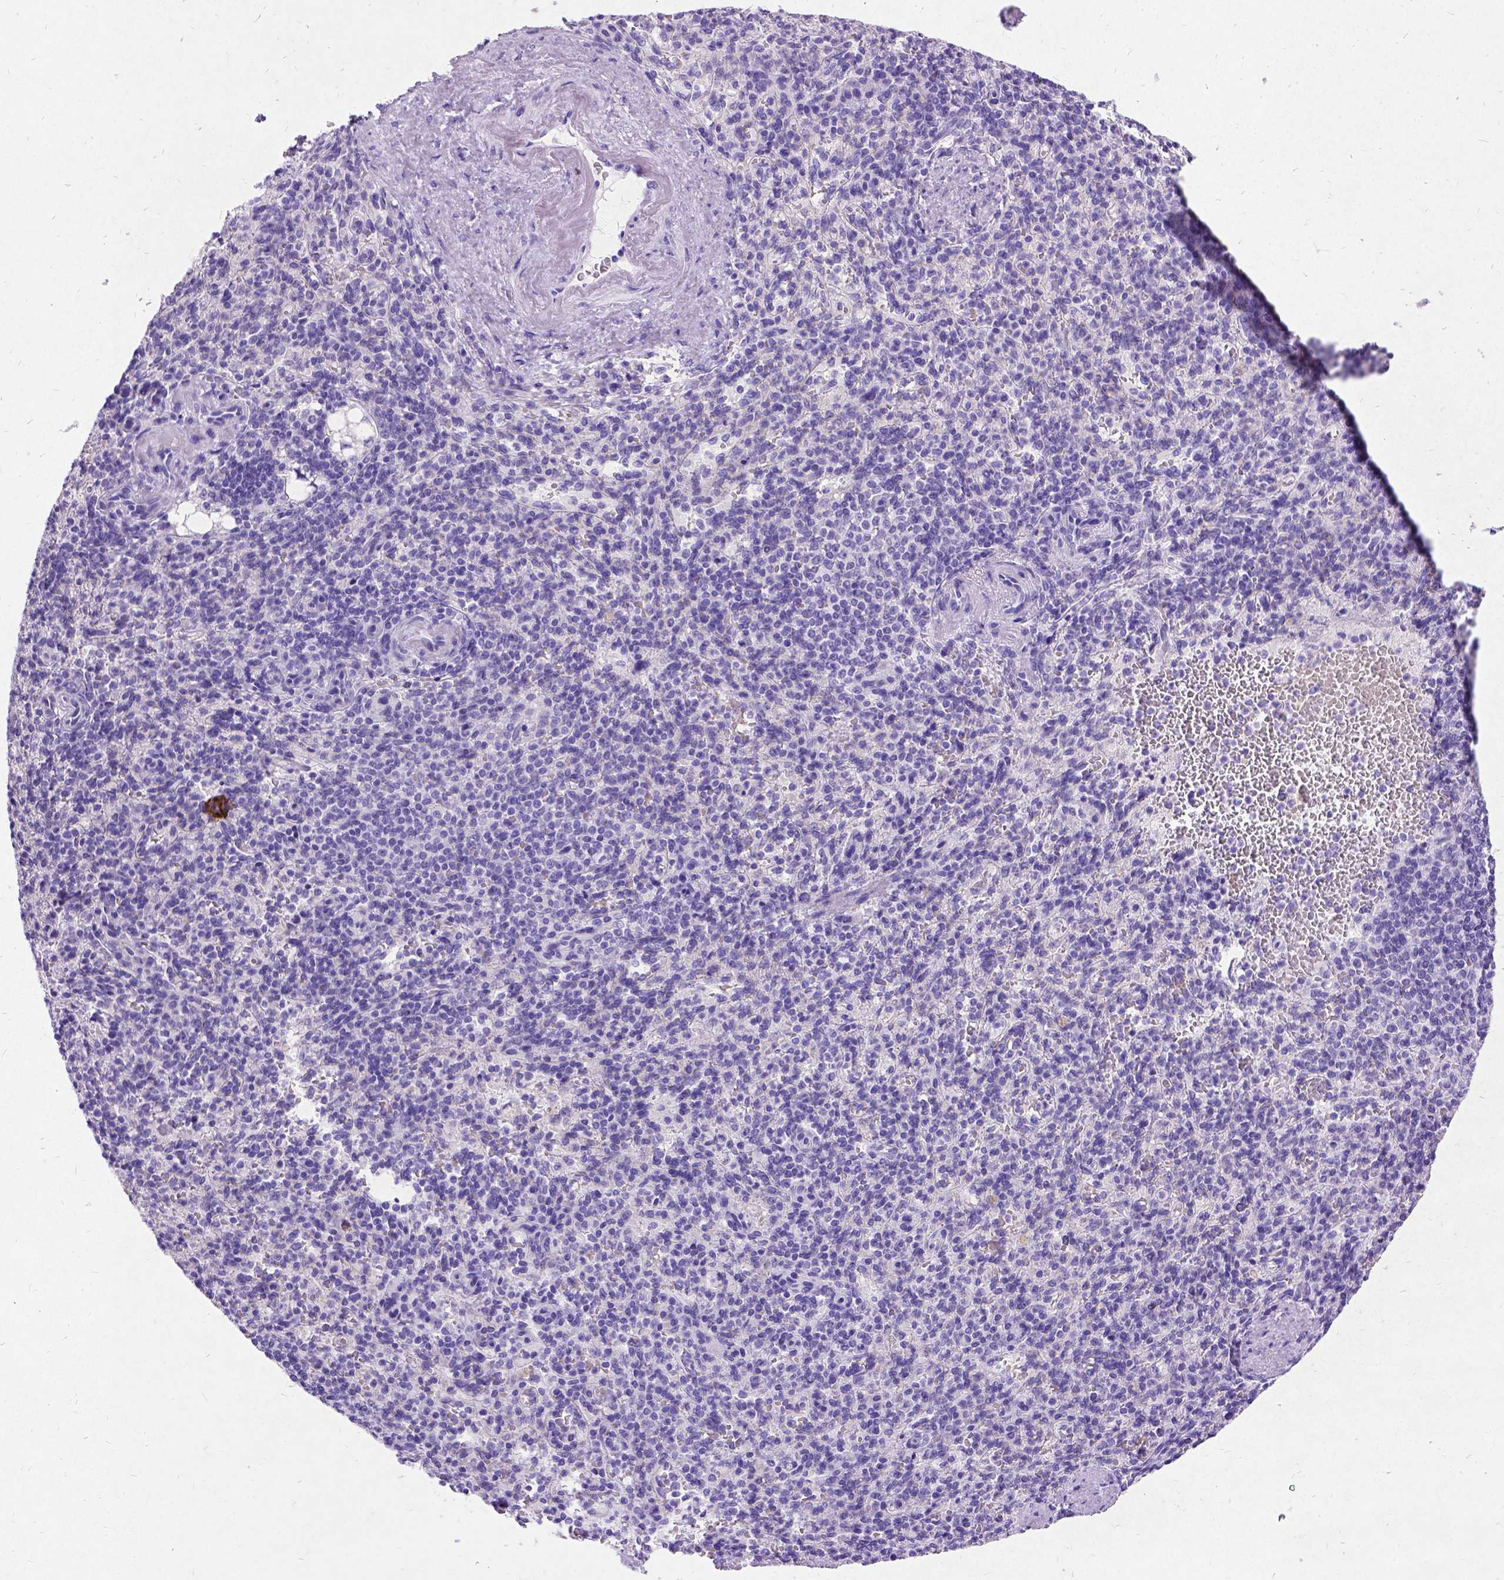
{"staining": {"intensity": "negative", "quantity": "none", "location": "none"}, "tissue": "spleen", "cell_type": "Cells in red pulp", "image_type": "normal", "snomed": [{"axis": "morphology", "description": "Normal tissue, NOS"}, {"axis": "topography", "description": "Spleen"}], "caption": "Spleen was stained to show a protein in brown. There is no significant staining in cells in red pulp. The staining is performed using DAB brown chromogen with nuclei counter-stained in using hematoxylin.", "gene": "NEUROD4", "patient": {"sex": "female", "age": 74}}